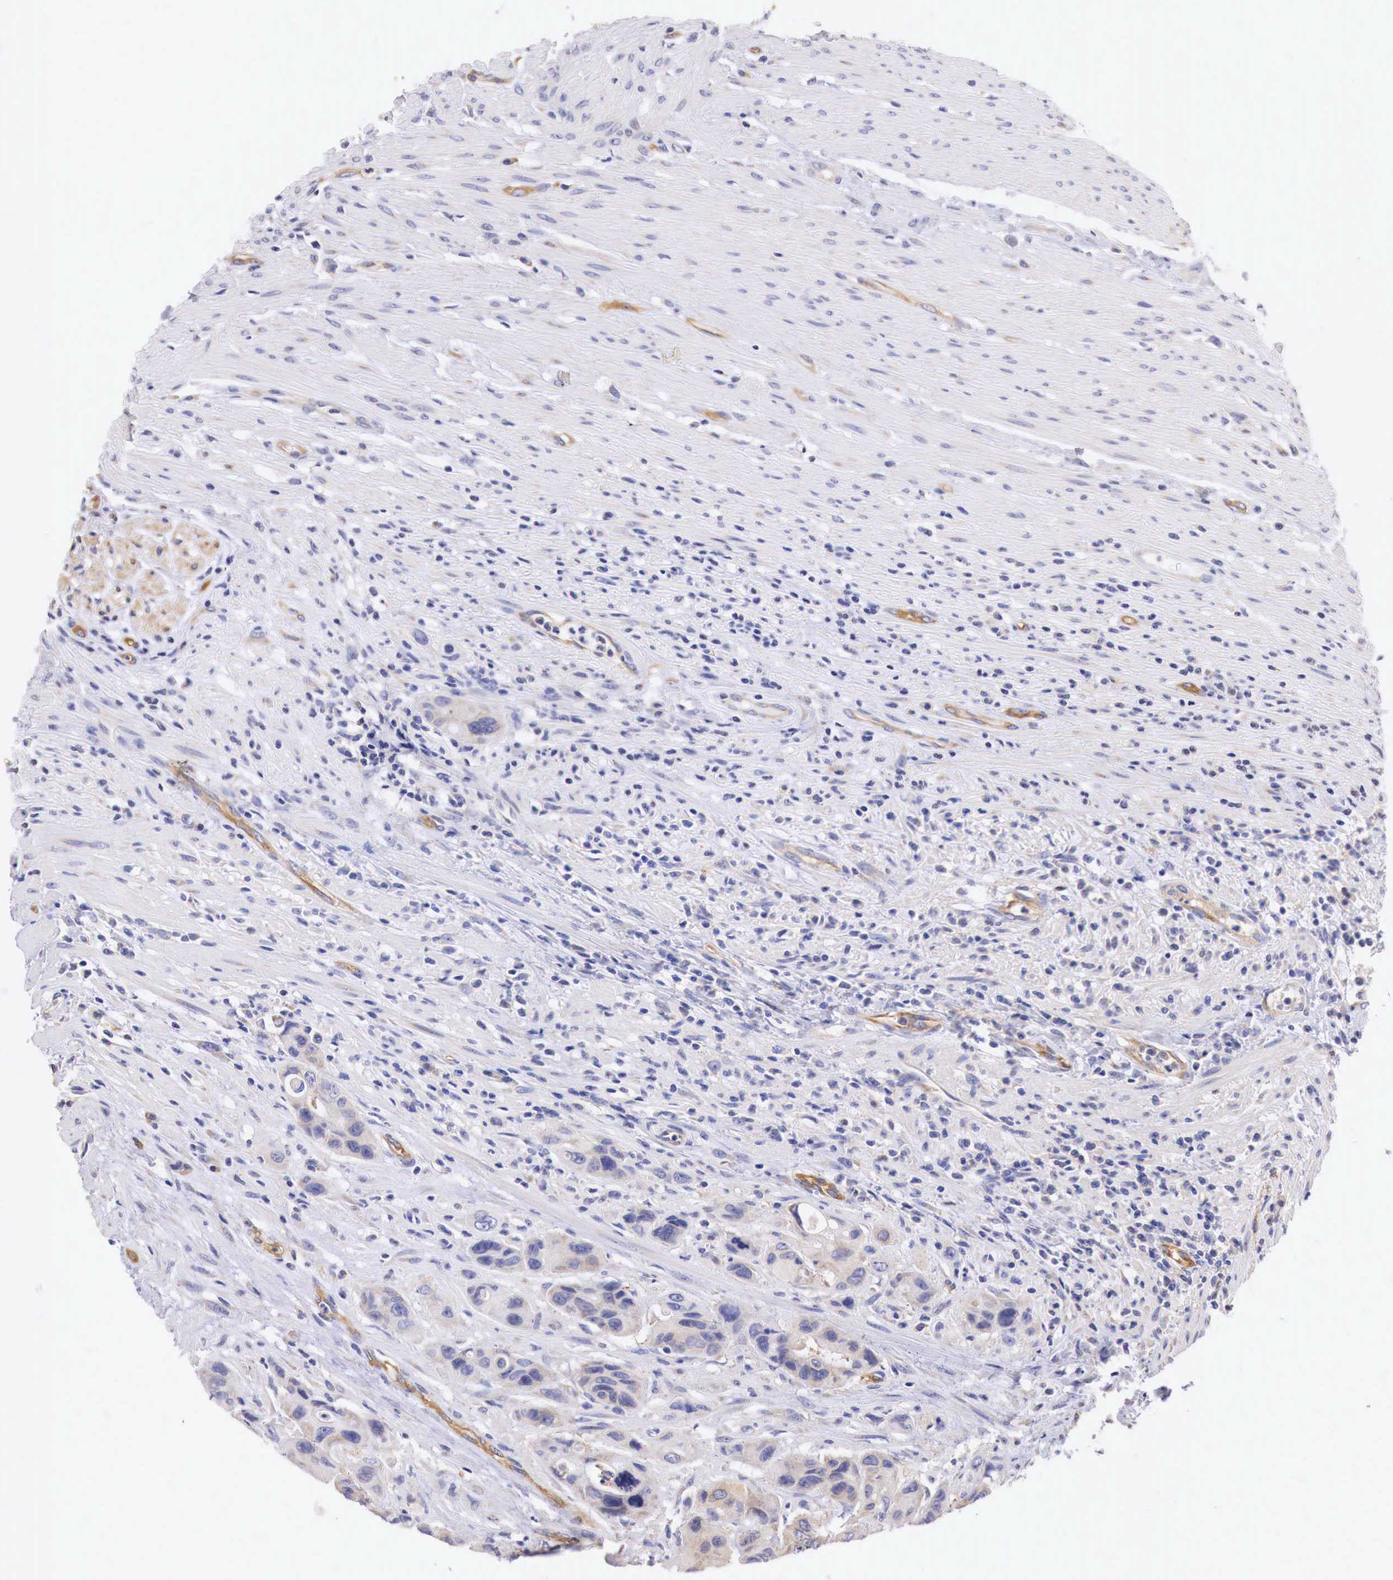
{"staining": {"intensity": "negative", "quantity": "none", "location": "none"}, "tissue": "colorectal cancer", "cell_type": "Tumor cells", "image_type": "cancer", "snomed": [{"axis": "morphology", "description": "Adenocarcinoma, NOS"}, {"axis": "topography", "description": "Colon"}], "caption": "Tumor cells show no significant protein positivity in colorectal adenocarcinoma.", "gene": "RDX", "patient": {"sex": "female", "age": 70}}